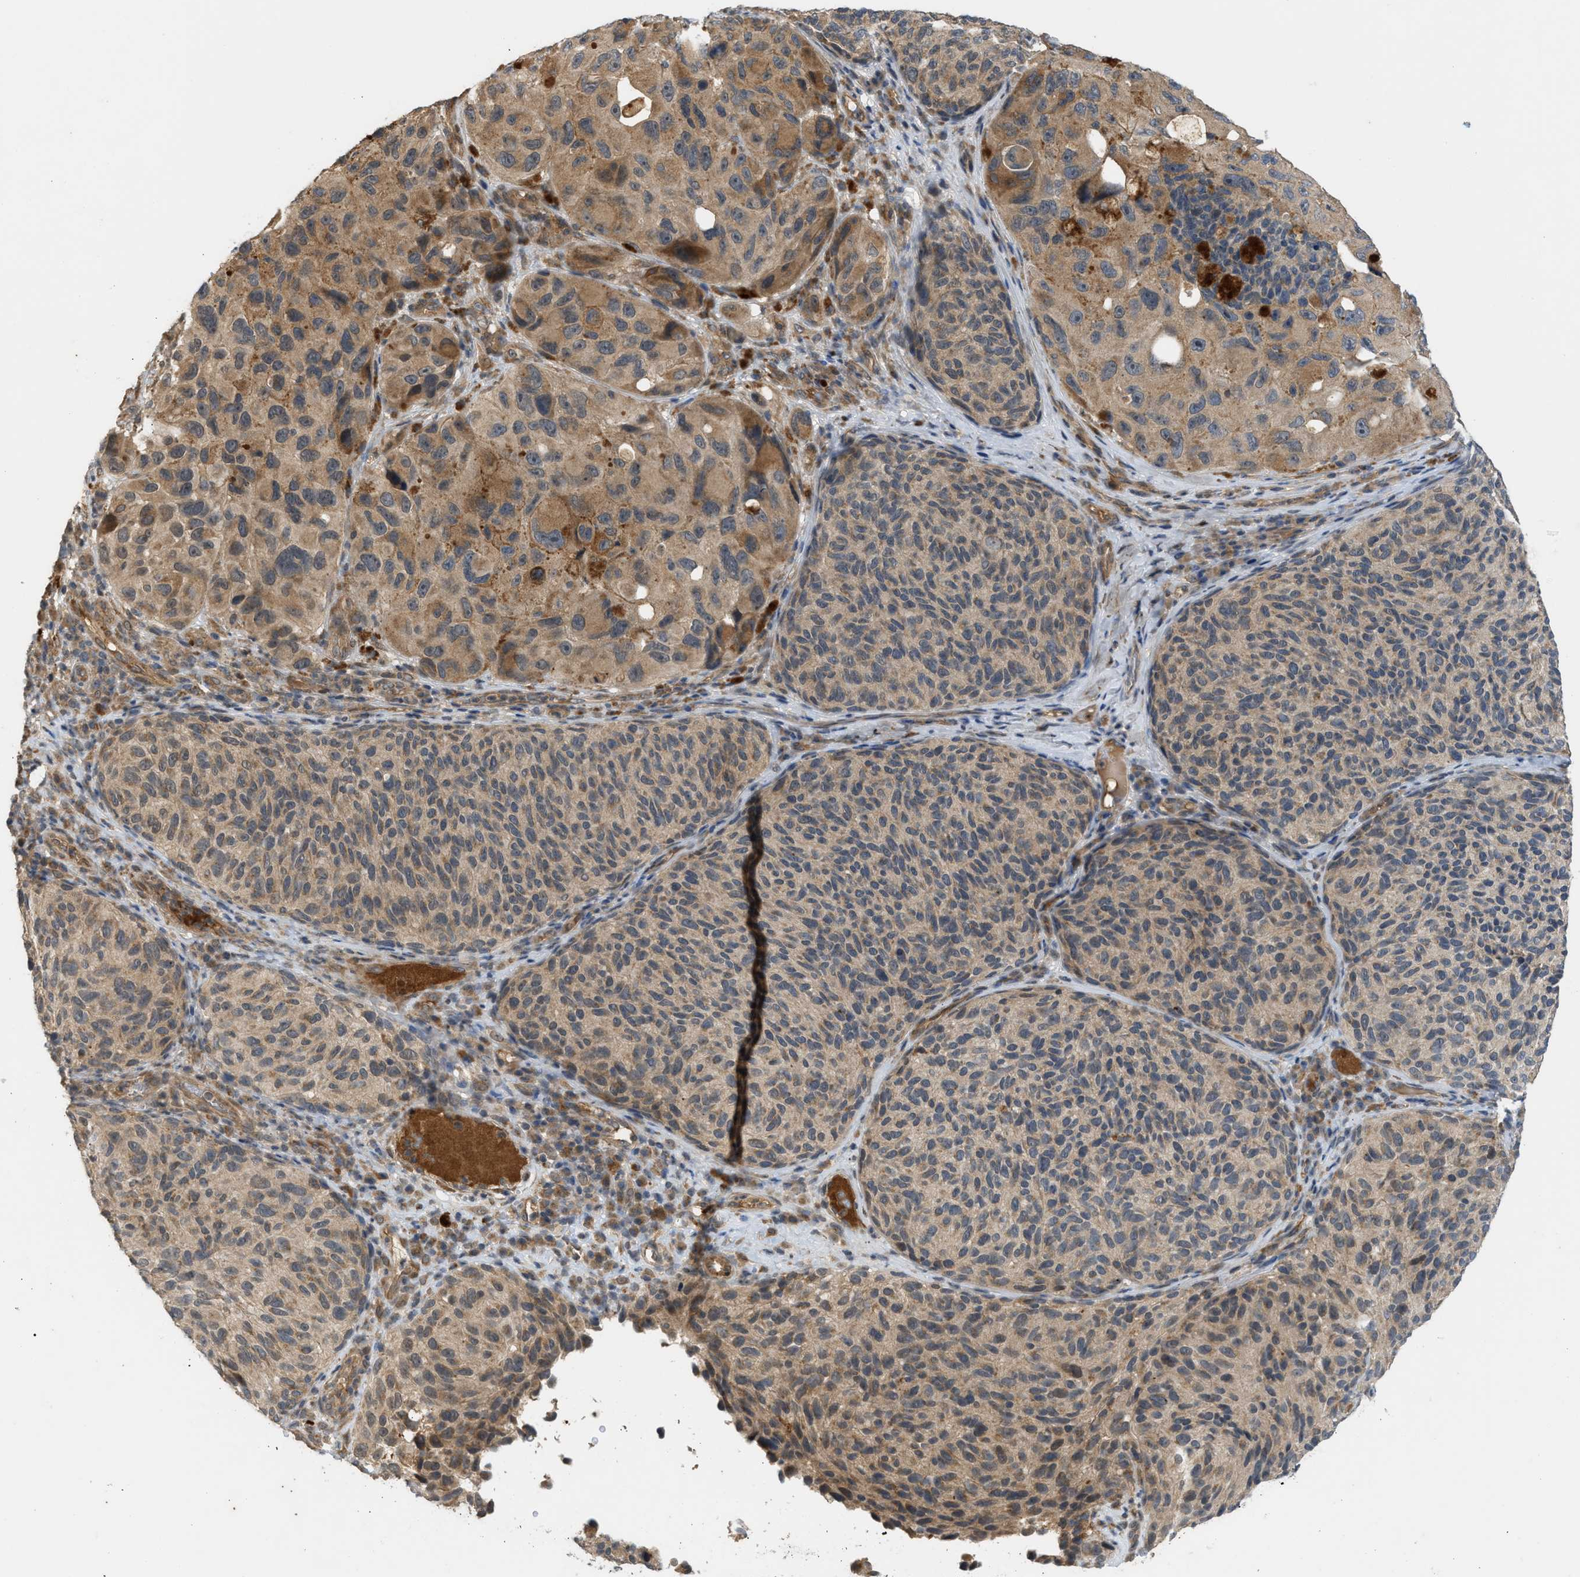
{"staining": {"intensity": "weak", "quantity": ">75%", "location": "cytoplasmic/membranous"}, "tissue": "melanoma", "cell_type": "Tumor cells", "image_type": "cancer", "snomed": [{"axis": "morphology", "description": "Malignant melanoma, NOS"}, {"axis": "topography", "description": "Skin"}], "caption": "The immunohistochemical stain highlights weak cytoplasmic/membranous expression in tumor cells of malignant melanoma tissue. Nuclei are stained in blue.", "gene": "ADCY8", "patient": {"sex": "female", "age": 73}}